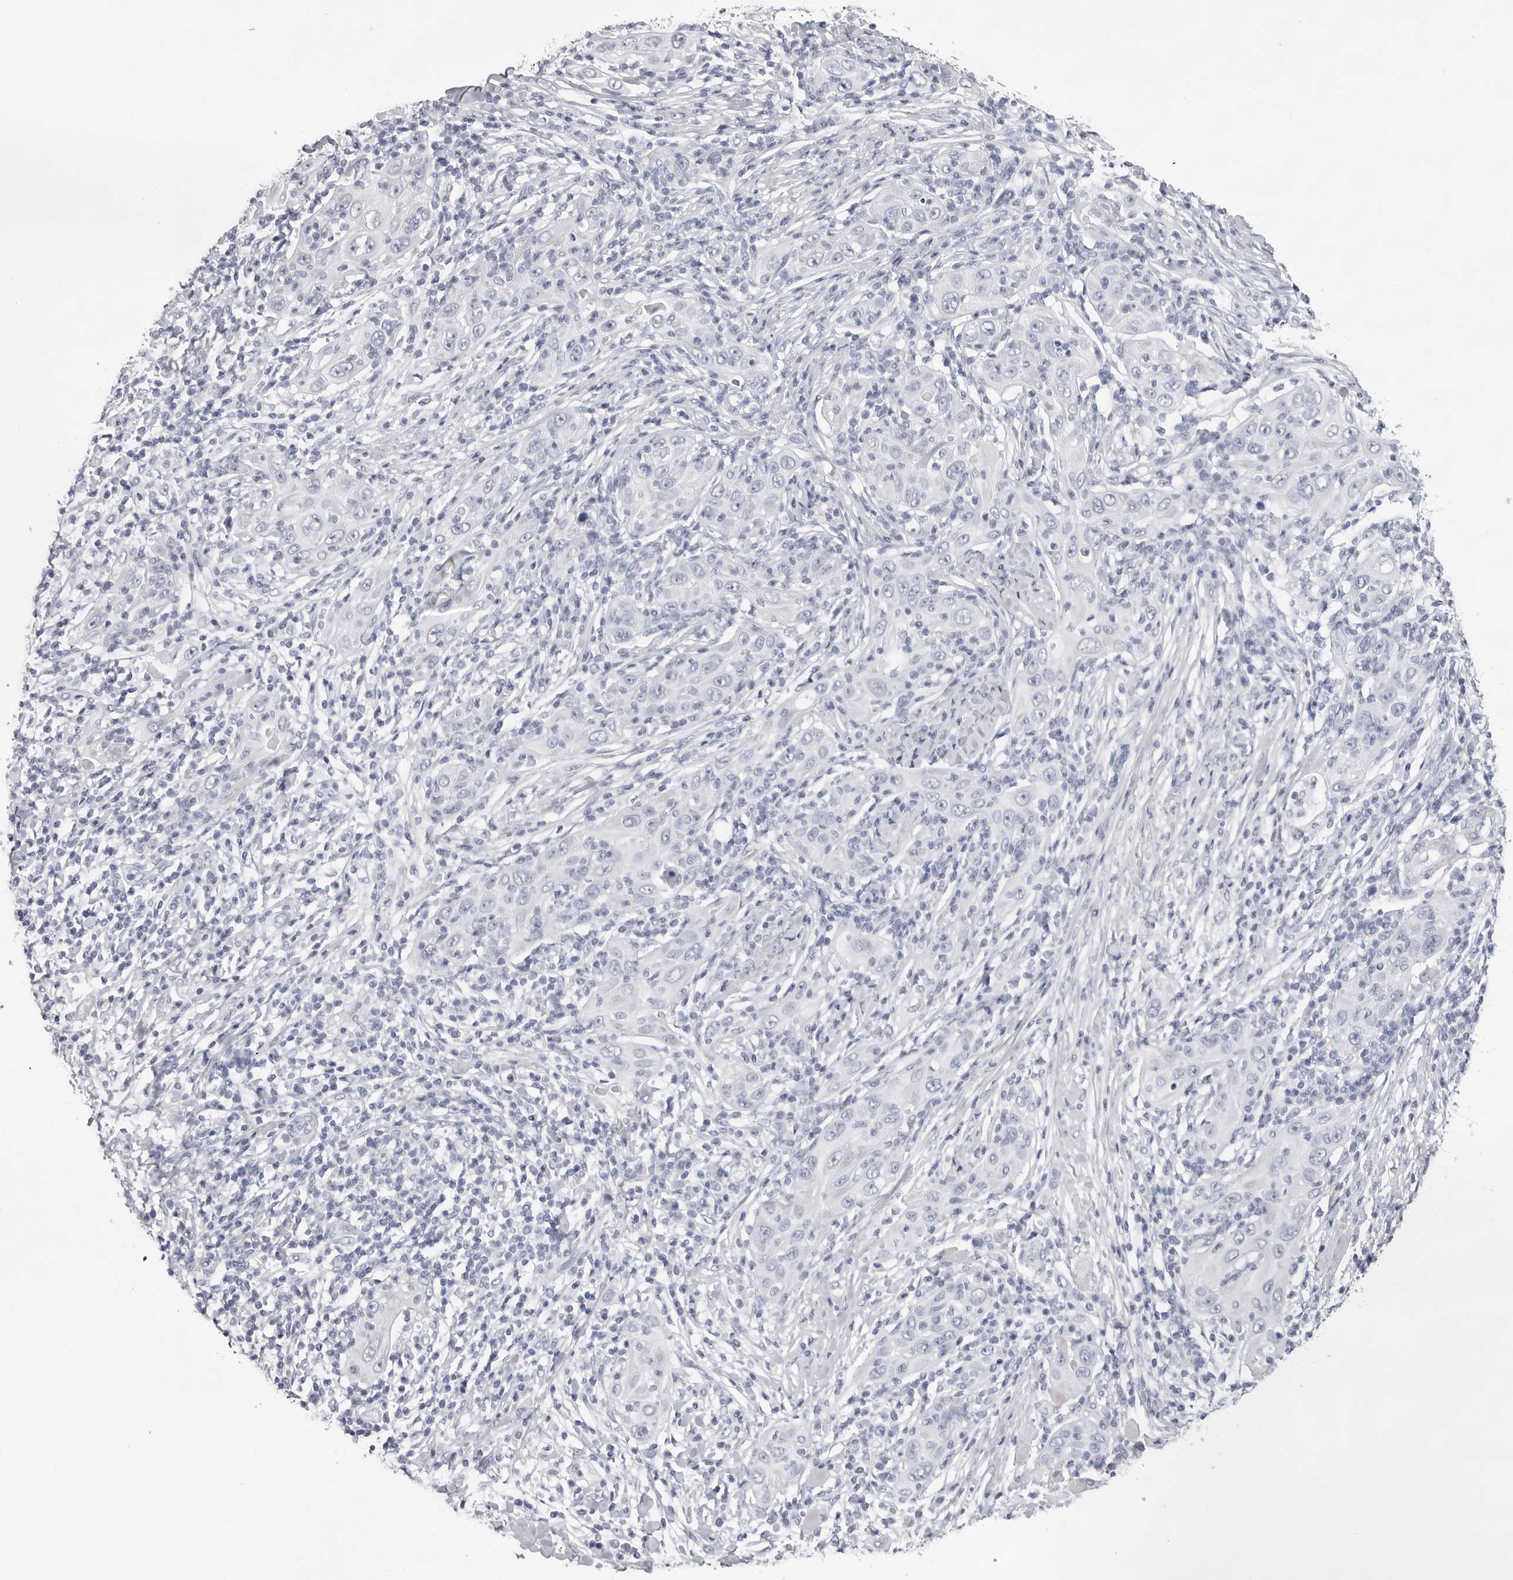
{"staining": {"intensity": "negative", "quantity": "none", "location": "none"}, "tissue": "skin cancer", "cell_type": "Tumor cells", "image_type": "cancer", "snomed": [{"axis": "morphology", "description": "Squamous cell carcinoma, NOS"}, {"axis": "topography", "description": "Skin"}], "caption": "The immunohistochemistry (IHC) histopathology image has no significant expression in tumor cells of skin cancer tissue.", "gene": "TMOD4", "patient": {"sex": "female", "age": 88}}